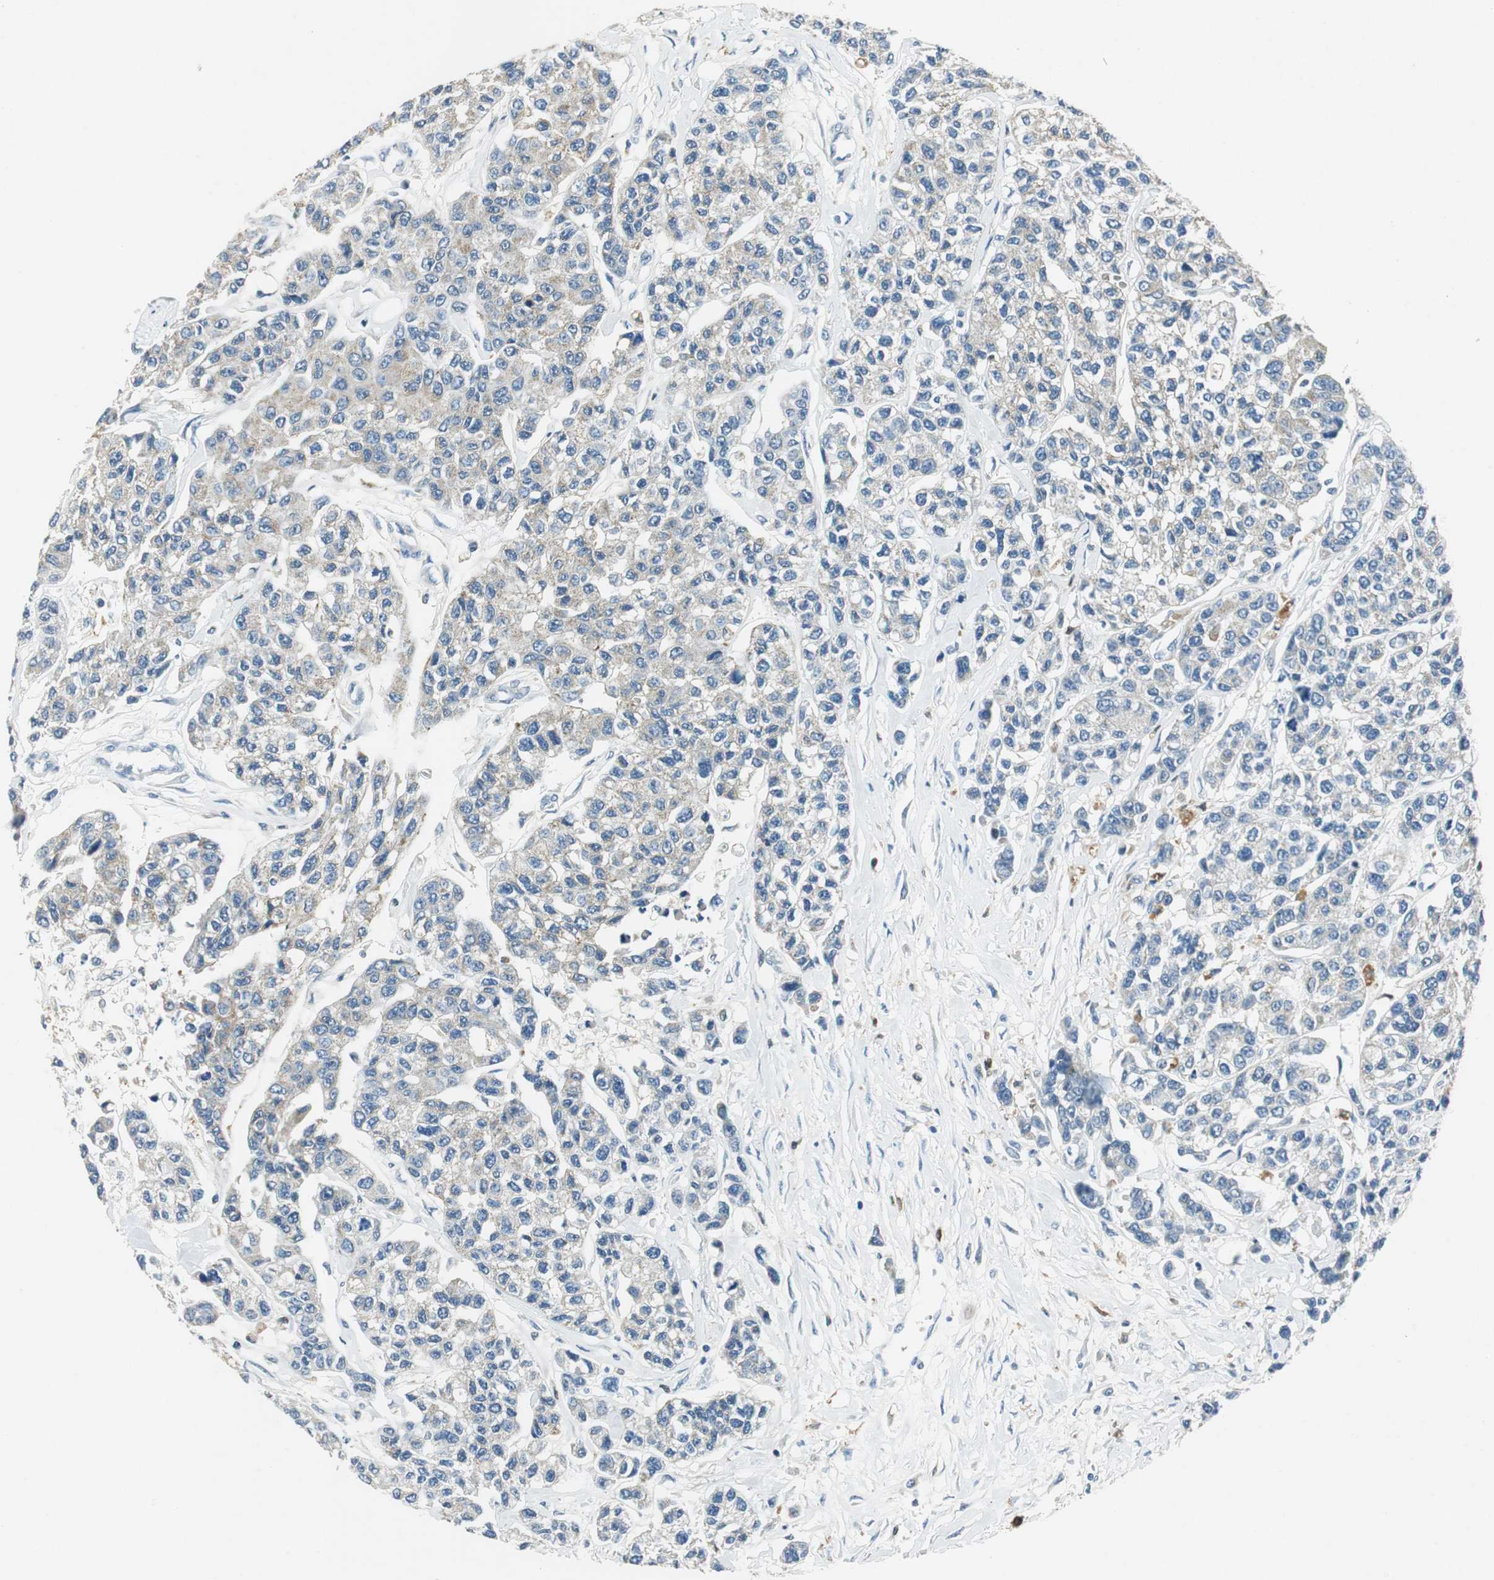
{"staining": {"intensity": "negative", "quantity": "none", "location": "none"}, "tissue": "breast cancer", "cell_type": "Tumor cells", "image_type": "cancer", "snomed": [{"axis": "morphology", "description": "Duct carcinoma"}, {"axis": "topography", "description": "Breast"}], "caption": "Tumor cells show no significant expression in breast cancer (intraductal carcinoma). (DAB (3,3'-diaminobenzidine) IHC with hematoxylin counter stain).", "gene": "ME1", "patient": {"sex": "female", "age": 51}}